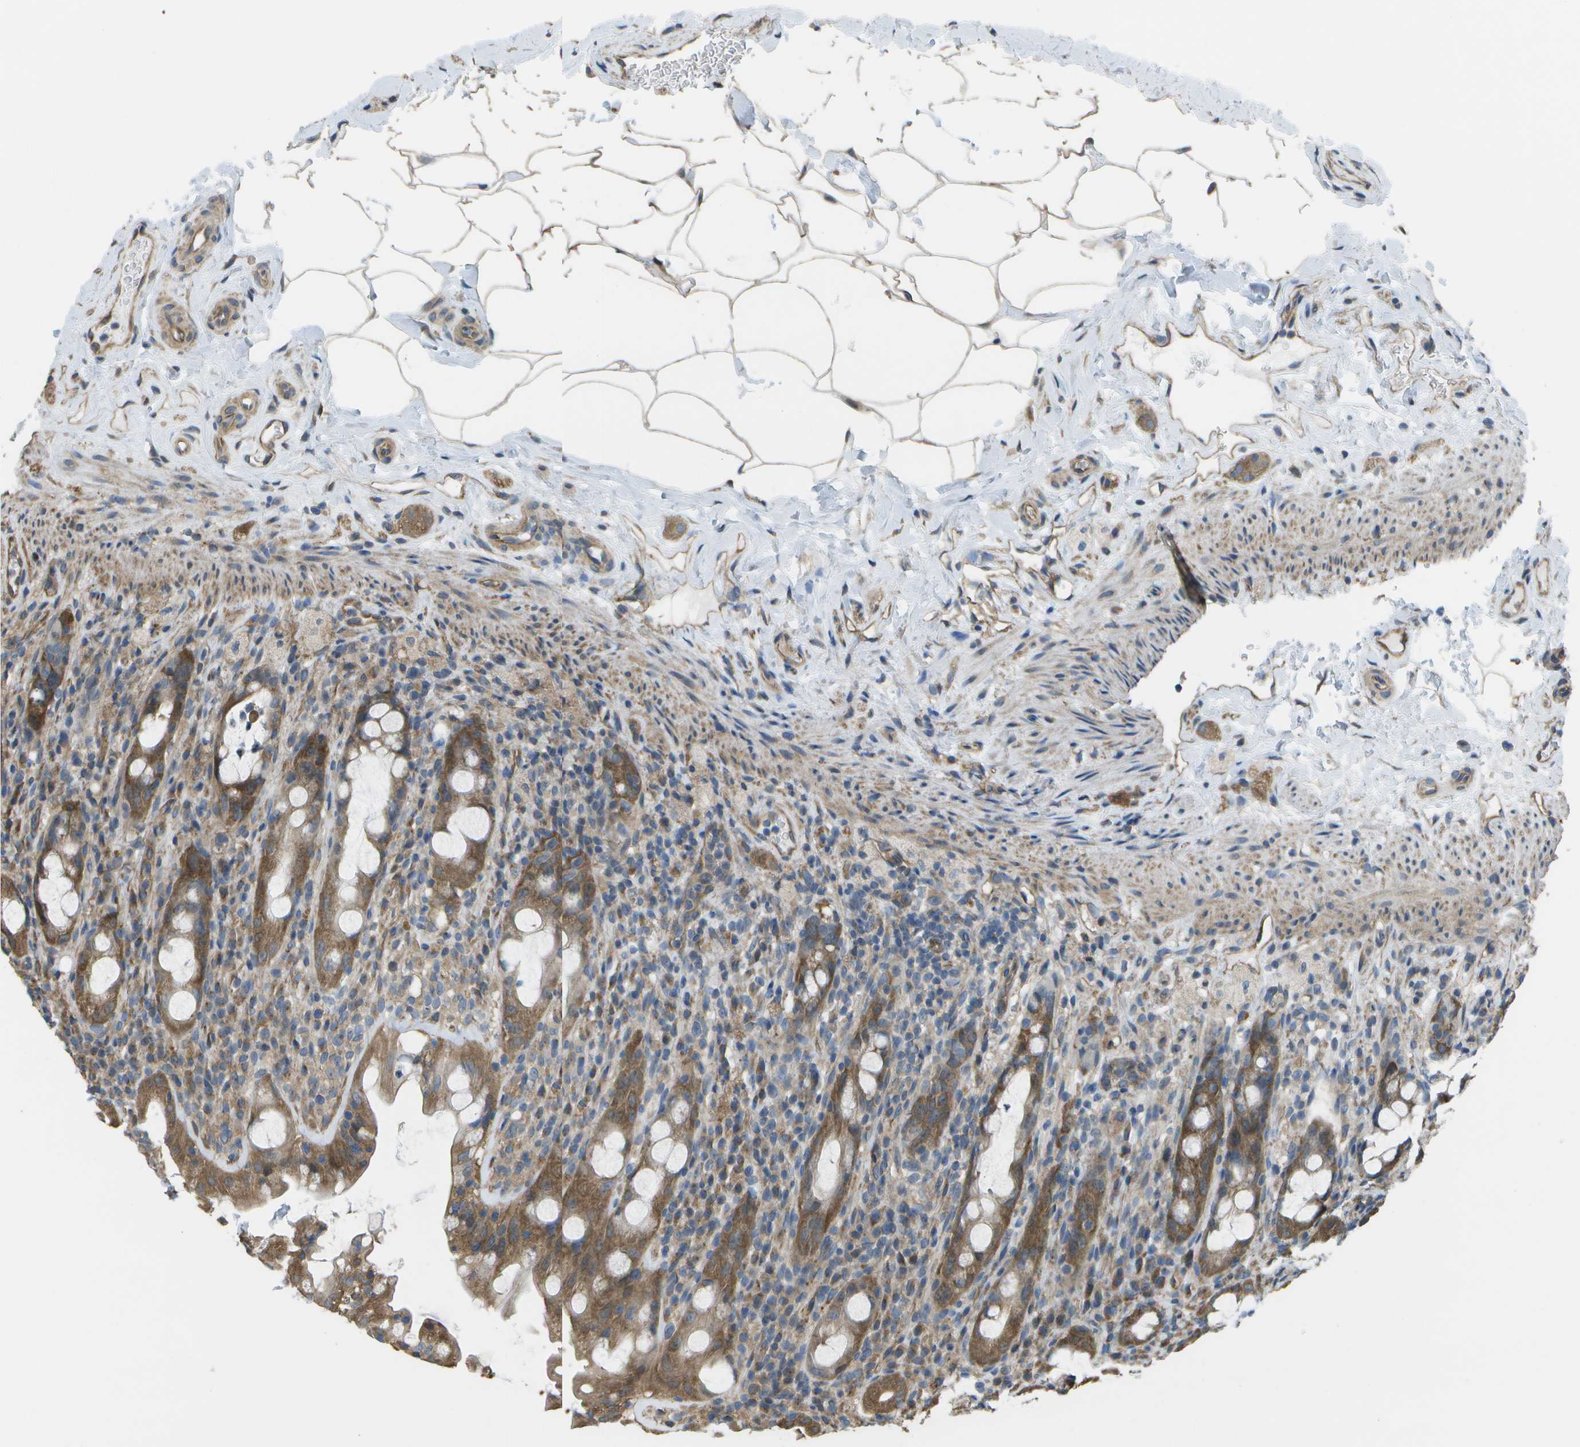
{"staining": {"intensity": "moderate", "quantity": ">75%", "location": "cytoplasmic/membranous"}, "tissue": "rectum", "cell_type": "Glandular cells", "image_type": "normal", "snomed": [{"axis": "morphology", "description": "Normal tissue, NOS"}, {"axis": "topography", "description": "Rectum"}], "caption": "Rectum stained with immunohistochemistry exhibits moderate cytoplasmic/membranous expression in about >75% of glandular cells.", "gene": "CLNS1A", "patient": {"sex": "male", "age": 44}}